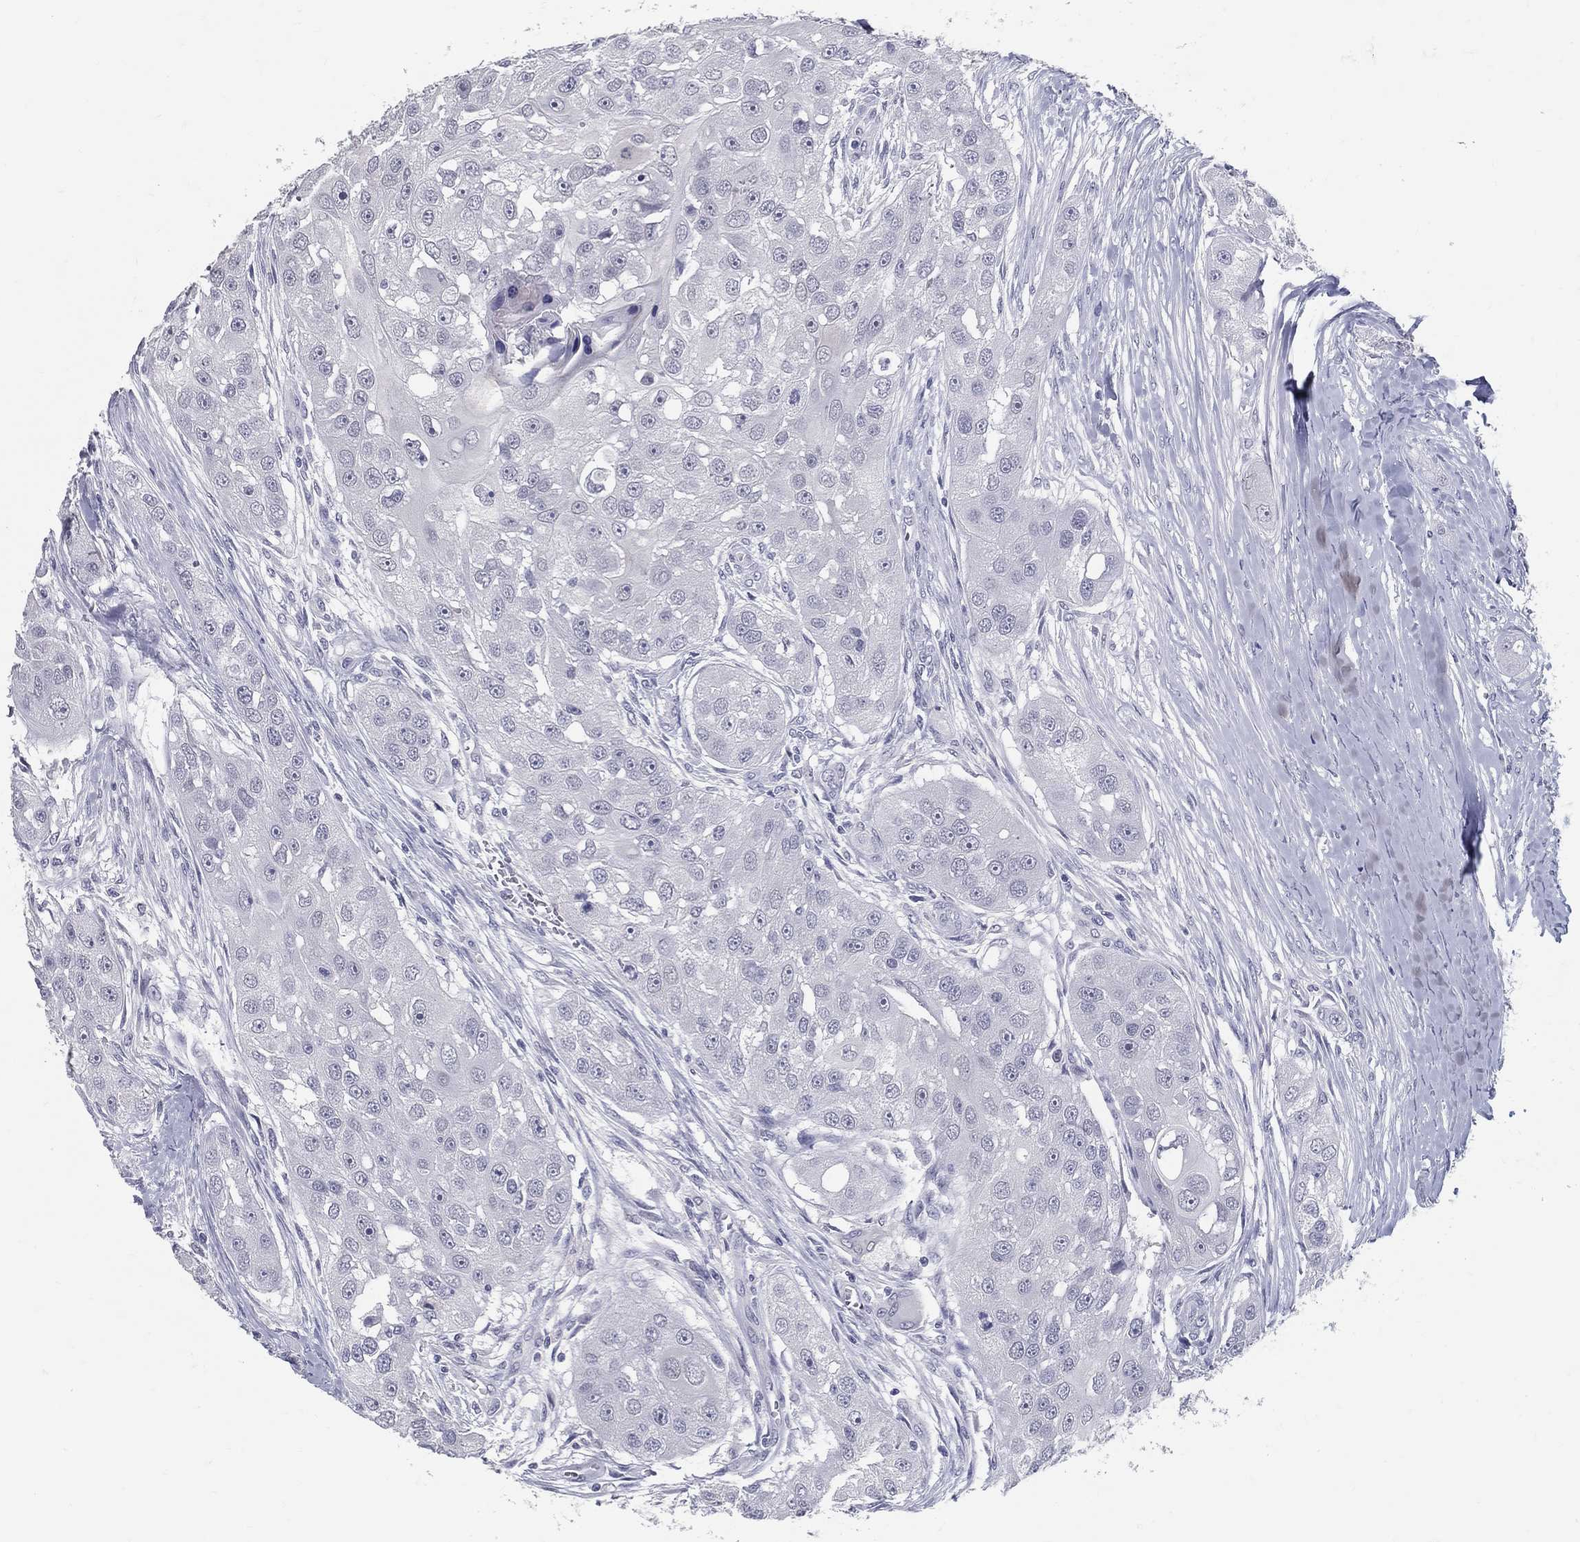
{"staining": {"intensity": "negative", "quantity": "none", "location": "none"}, "tissue": "head and neck cancer", "cell_type": "Tumor cells", "image_type": "cancer", "snomed": [{"axis": "morphology", "description": "Normal tissue, NOS"}, {"axis": "morphology", "description": "Squamous cell carcinoma, NOS"}, {"axis": "topography", "description": "Skeletal muscle"}, {"axis": "topography", "description": "Head-Neck"}], "caption": "IHC photomicrograph of neoplastic tissue: human squamous cell carcinoma (head and neck) stained with DAB (3,3'-diaminobenzidine) exhibits no significant protein expression in tumor cells.", "gene": "ACE2", "patient": {"sex": "male", "age": 51}}